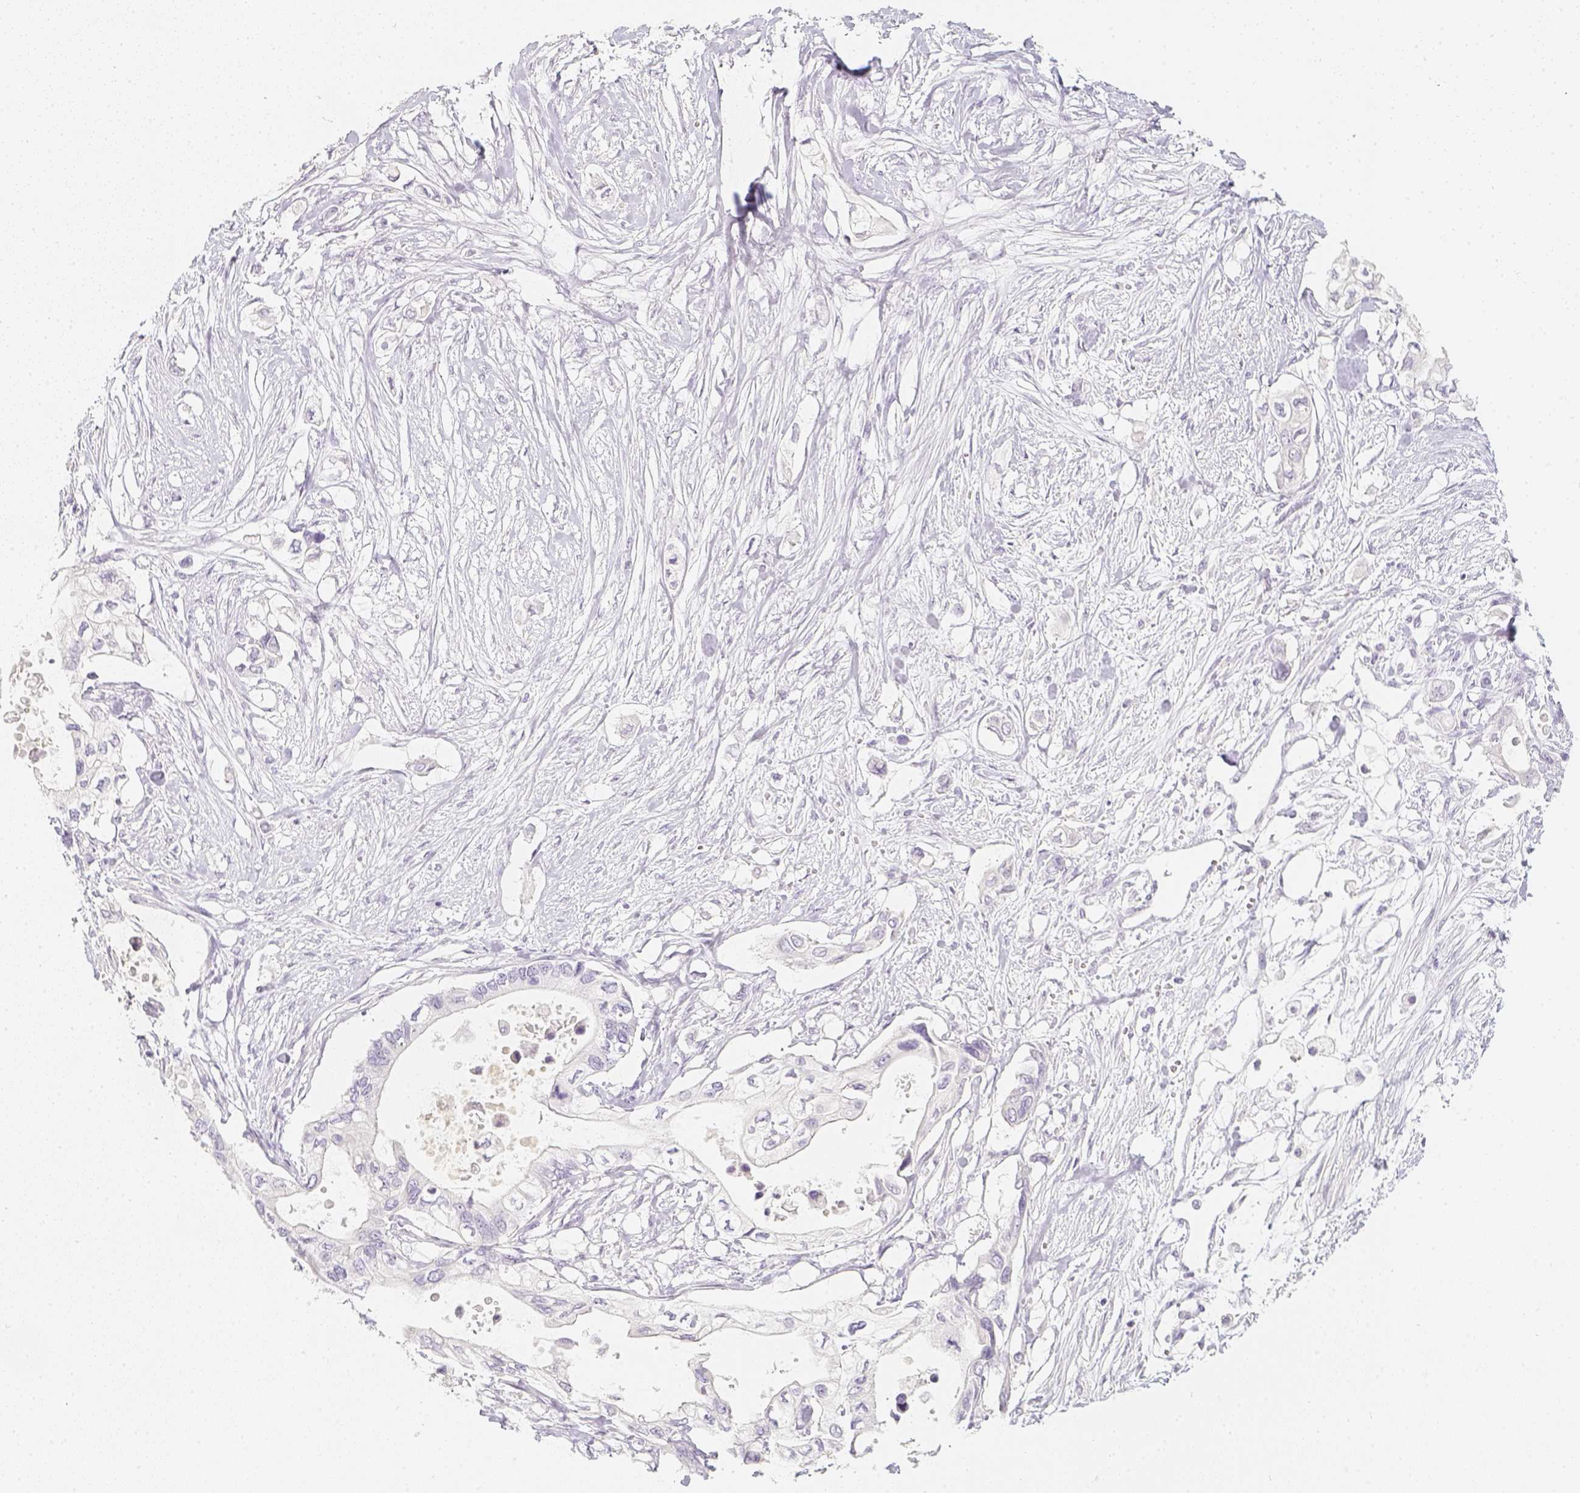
{"staining": {"intensity": "negative", "quantity": "none", "location": "none"}, "tissue": "pancreatic cancer", "cell_type": "Tumor cells", "image_type": "cancer", "snomed": [{"axis": "morphology", "description": "Adenocarcinoma, NOS"}, {"axis": "topography", "description": "Pancreas"}], "caption": "A high-resolution micrograph shows immunohistochemistry (IHC) staining of adenocarcinoma (pancreatic), which shows no significant expression in tumor cells.", "gene": "SLC18A1", "patient": {"sex": "female", "age": 63}}